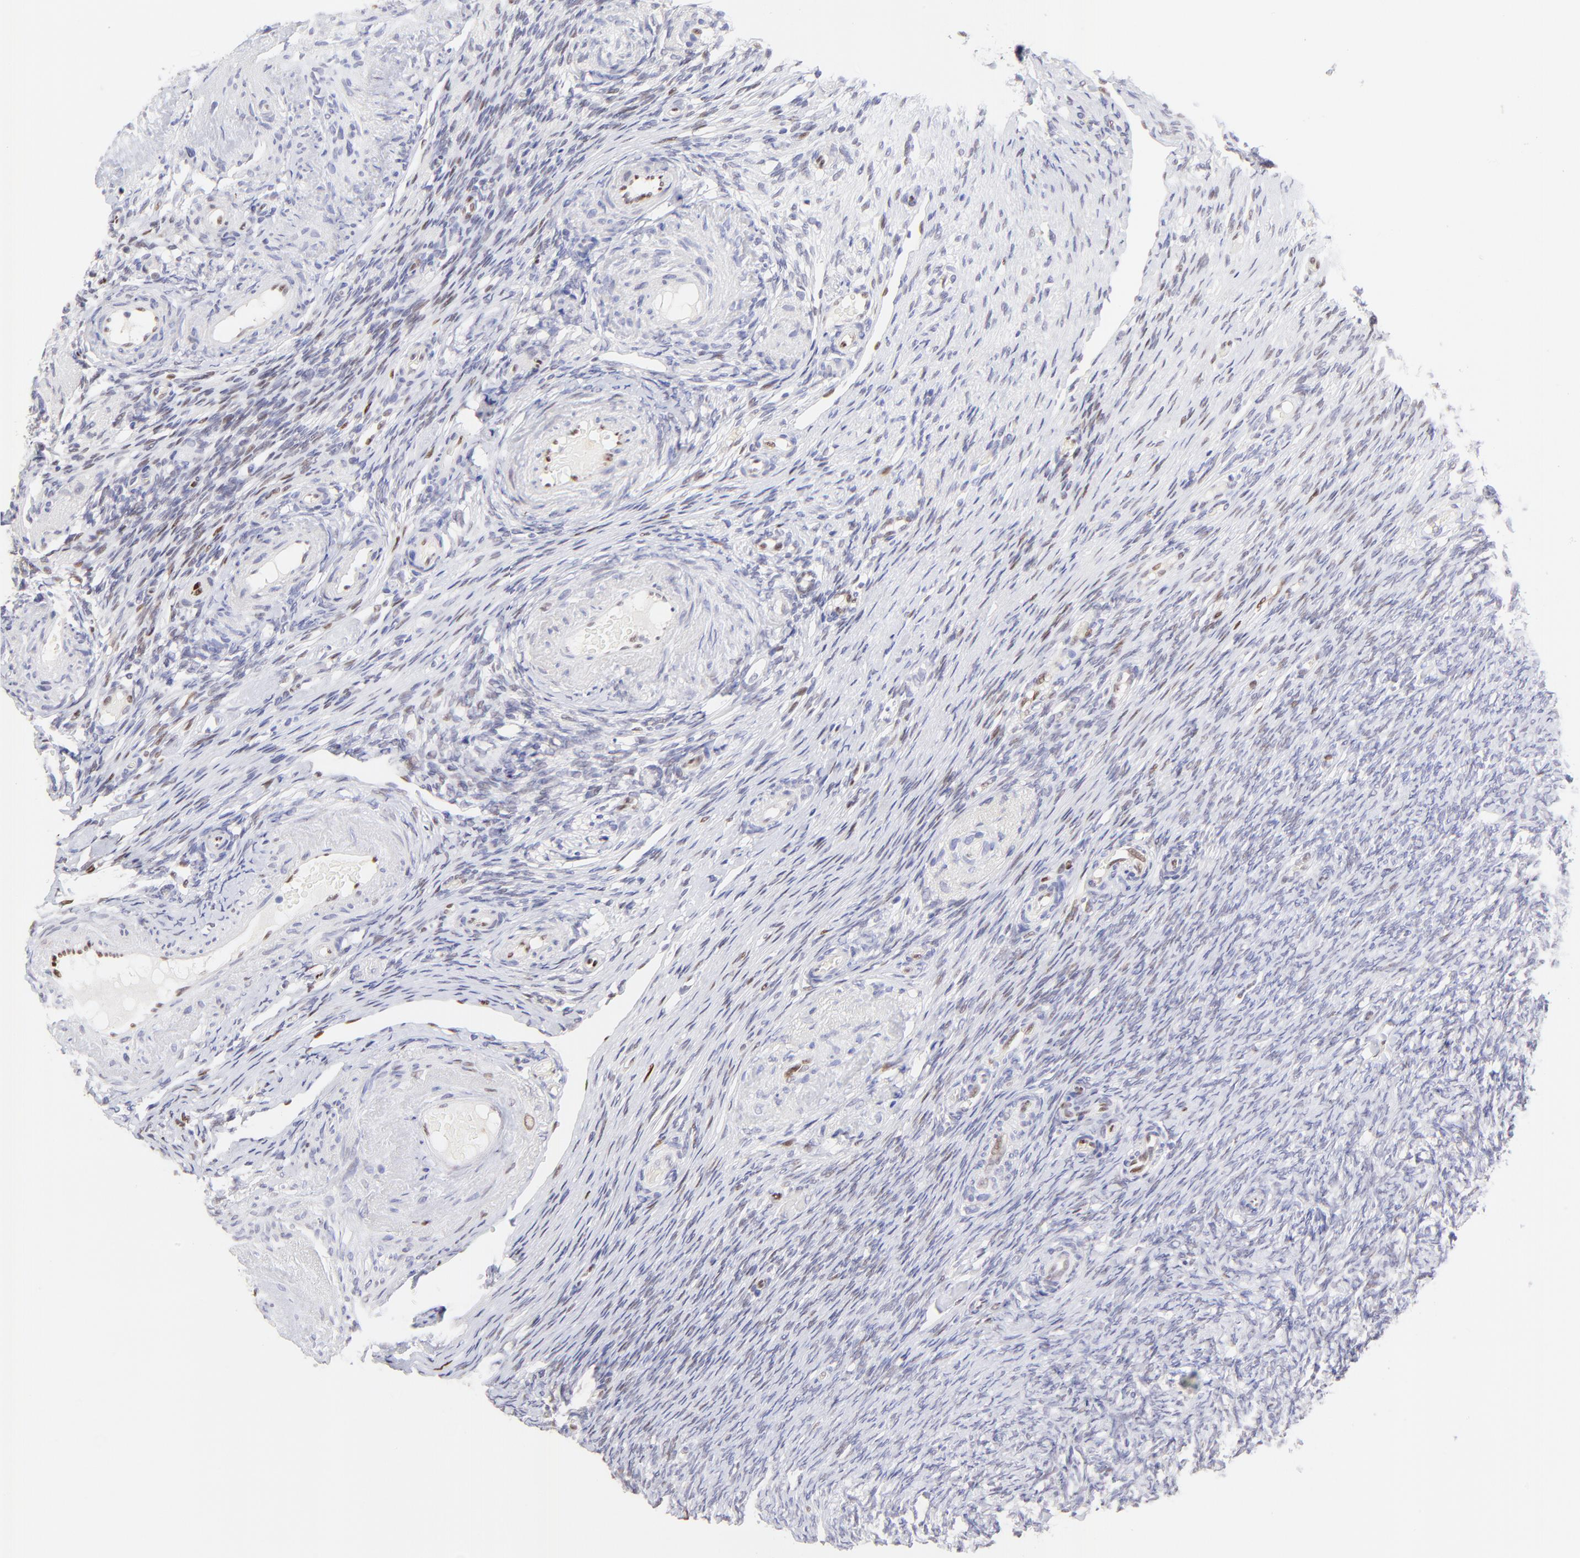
{"staining": {"intensity": "negative", "quantity": "none", "location": "none"}, "tissue": "ovary", "cell_type": "Follicle cells", "image_type": "normal", "snomed": [{"axis": "morphology", "description": "Normal tissue, NOS"}, {"axis": "topography", "description": "Ovary"}], "caption": "This is a micrograph of IHC staining of normal ovary, which shows no expression in follicle cells. (IHC, brightfield microscopy, high magnification).", "gene": "KLF4", "patient": {"sex": "female", "age": 60}}